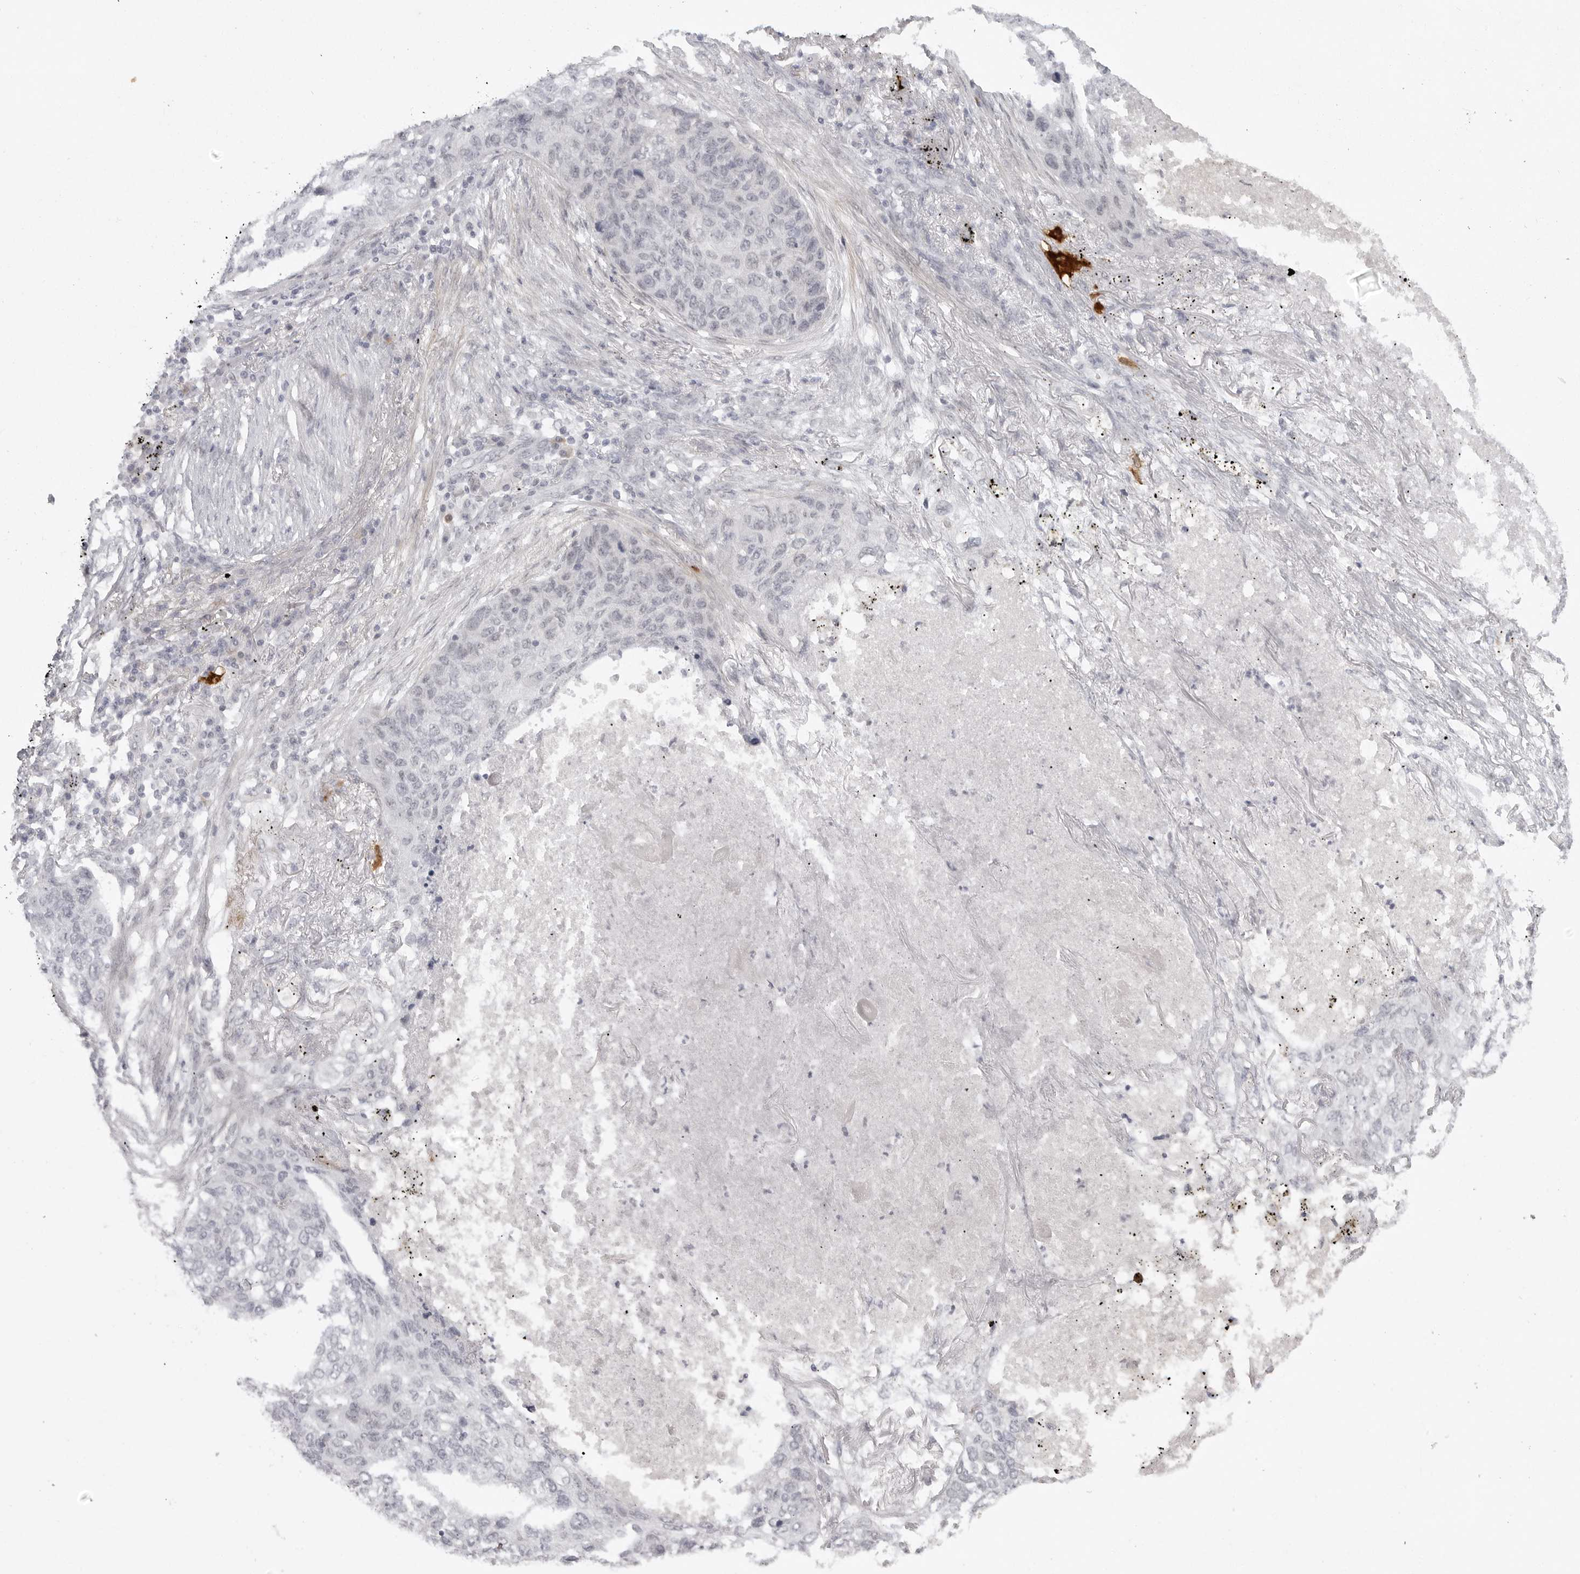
{"staining": {"intensity": "negative", "quantity": "none", "location": "none"}, "tissue": "lung cancer", "cell_type": "Tumor cells", "image_type": "cancer", "snomed": [{"axis": "morphology", "description": "Squamous cell carcinoma, NOS"}, {"axis": "topography", "description": "Lung"}], "caption": "Immunohistochemistry photomicrograph of squamous cell carcinoma (lung) stained for a protein (brown), which demonstrates no positivity in tumor cells. (DAB (3,3'-diaminobenzidine) immunohistochemistry (IHC) with hematoxylin counter stain).", "gene": "TCTN3", "patient": {"sex": "female", "age": 63}}